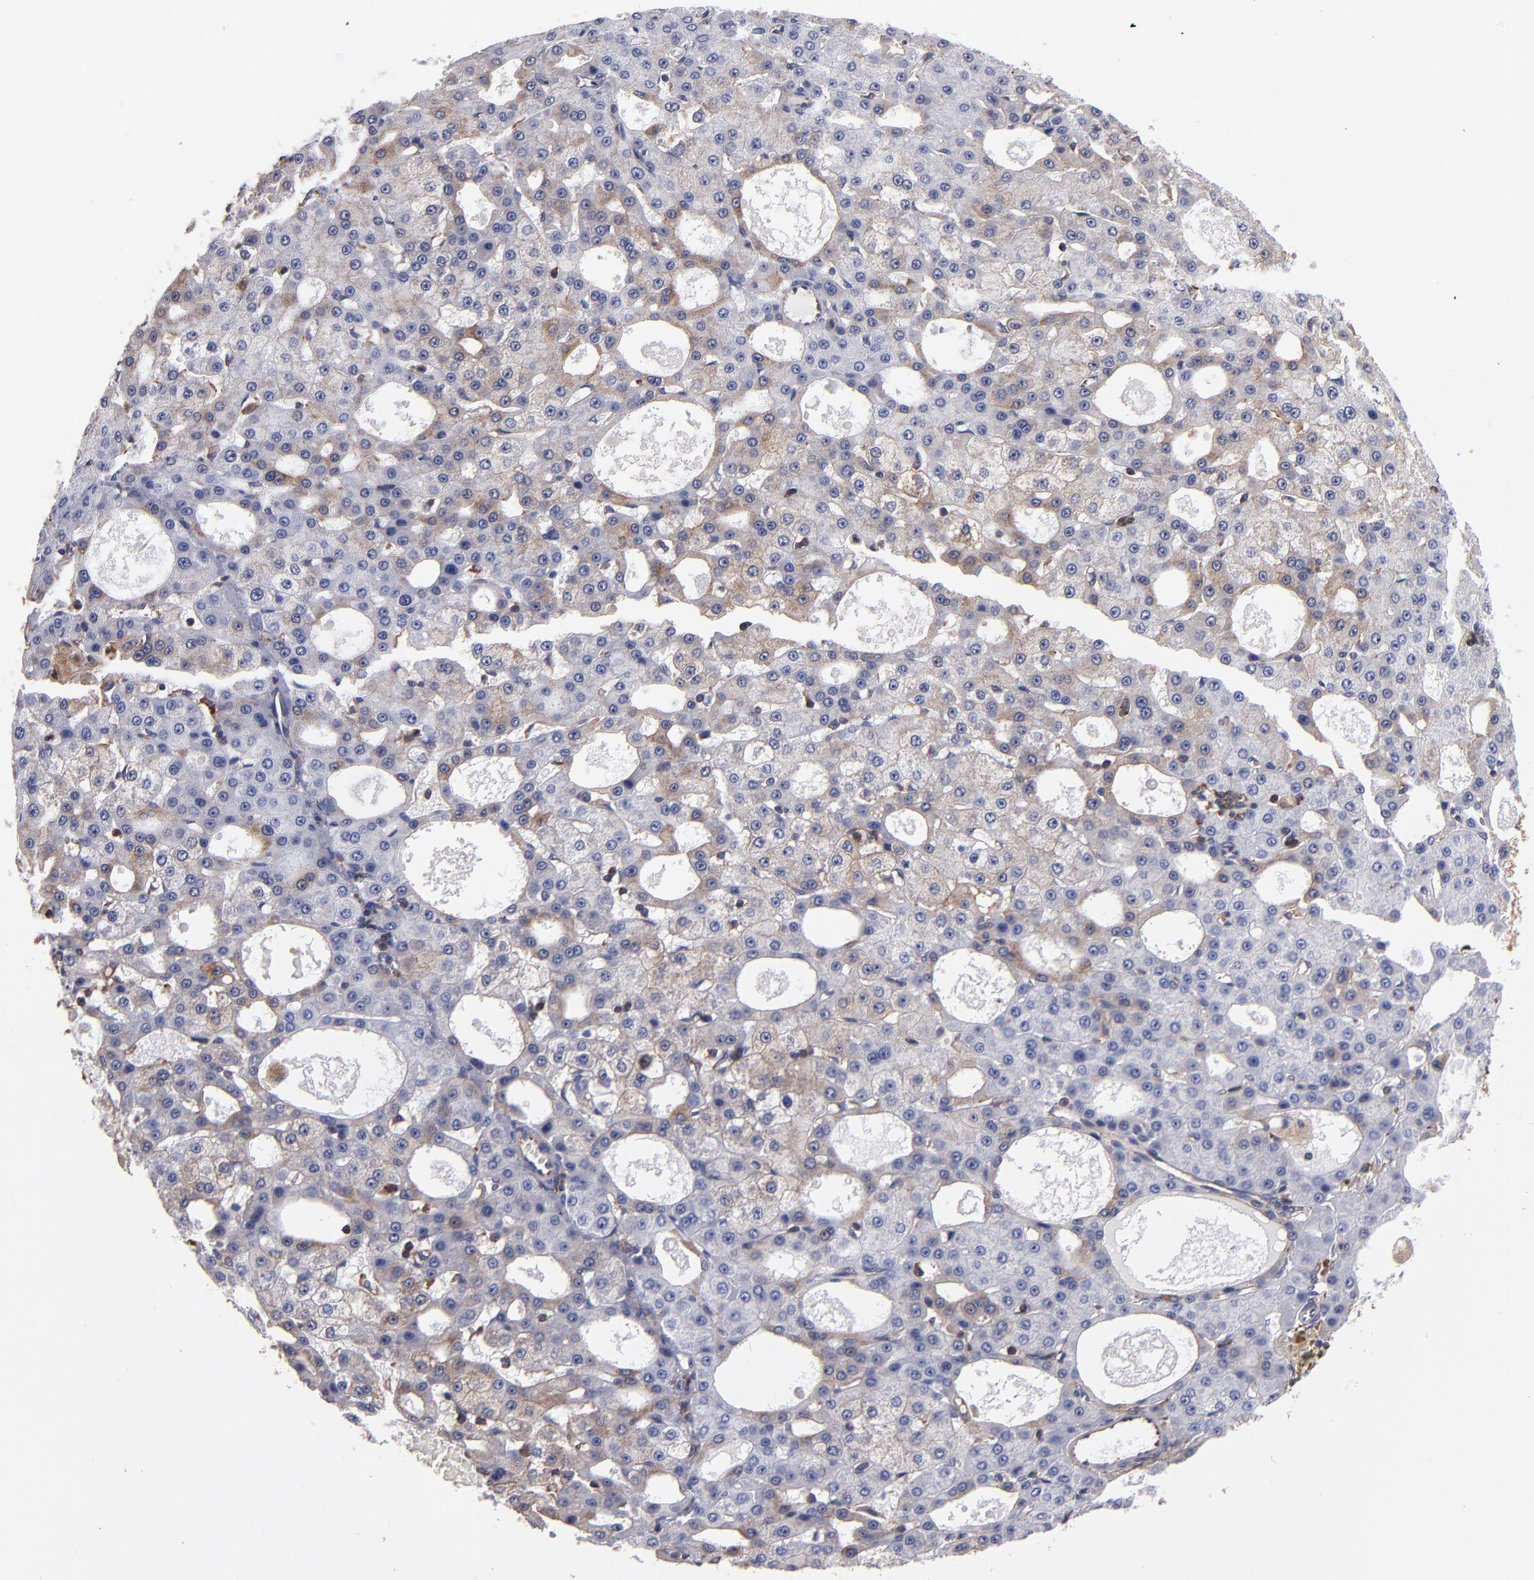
{"staining": {"intensity": "weak", "quantity": "<25%", "location": "cytoplasmic/membranous"}, "tissue": "liver cancer", "cell_type": "Tumor cells", "image_type": "cancer", "snomed": [{"axis": "morphology", "description": "Carcinoma, Hepatocellular, NOS"}, {"axis": "topography", "description": "Liver"}], "caption": "Immunohistochemistry (IHC) of human hepatocellular carcinoma (liver) shows no expression in tumor cells. (Stains: DAB (3,3'-diaminobenzidine) IHC with hematoxylin counter stain, Microscopy: brightfield microscopy at high magnification).", "gene": "MVP", "patient": {"sex": "male", "age": 47}}